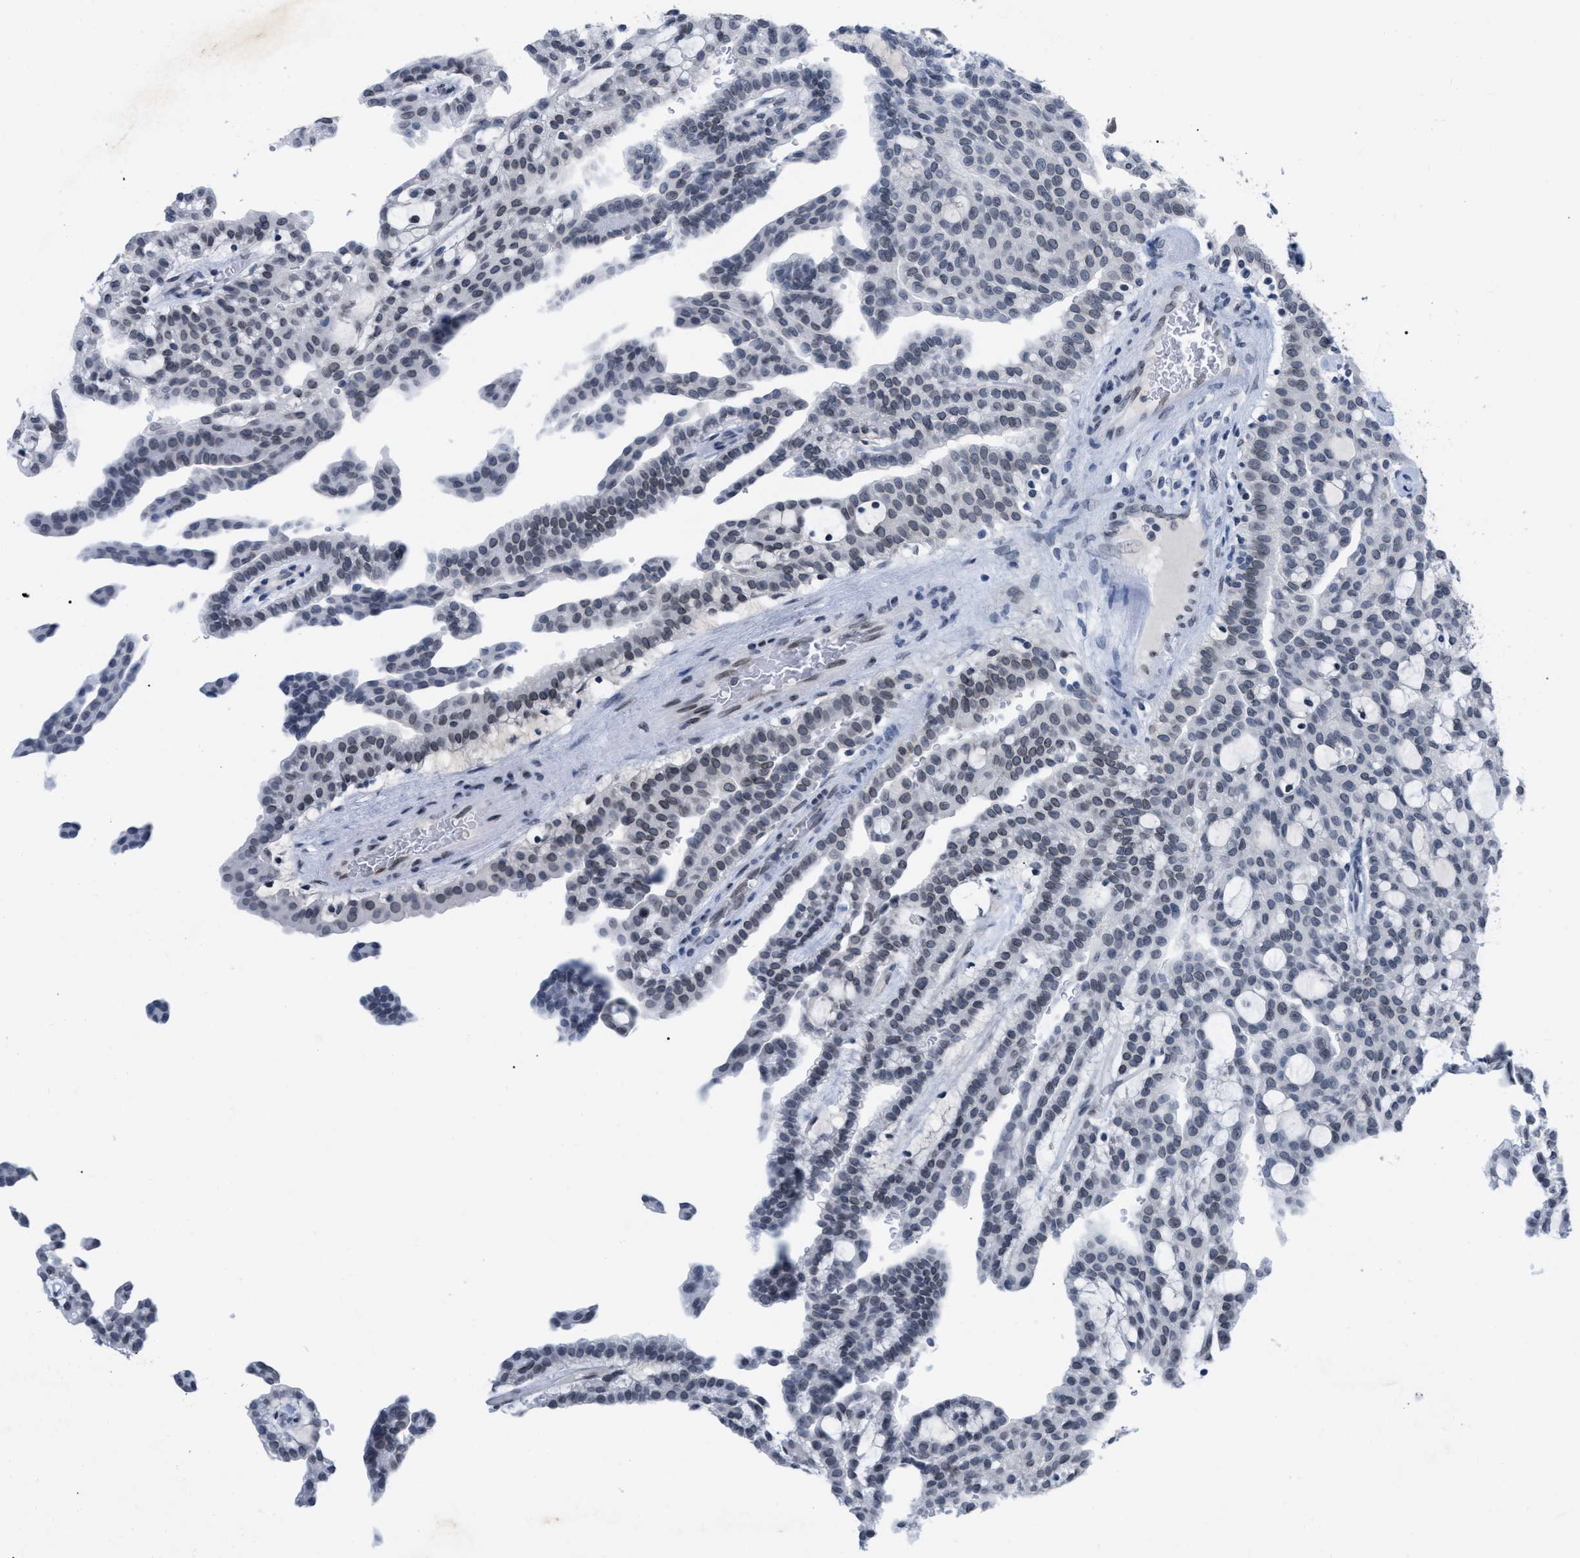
{"staining": {"intensity": "negative", "quantity": "none", "location": "none"}, "tissue": "renal cancer", "cell_type": "Tumor cells", "image_type": "cancer", "snomed": [{"axis": "morphology", "description": "Adenocarcinoma, NOS"}, {"axis": "topography", "description": "Kidney"}], "caption": "Immunohistochemistry histopathology image of renal cancer stained for a protein (brown), which shows no staining in tumor cells.", "gene": "TPR", "patient": {"sex": "male", "age": 63}}